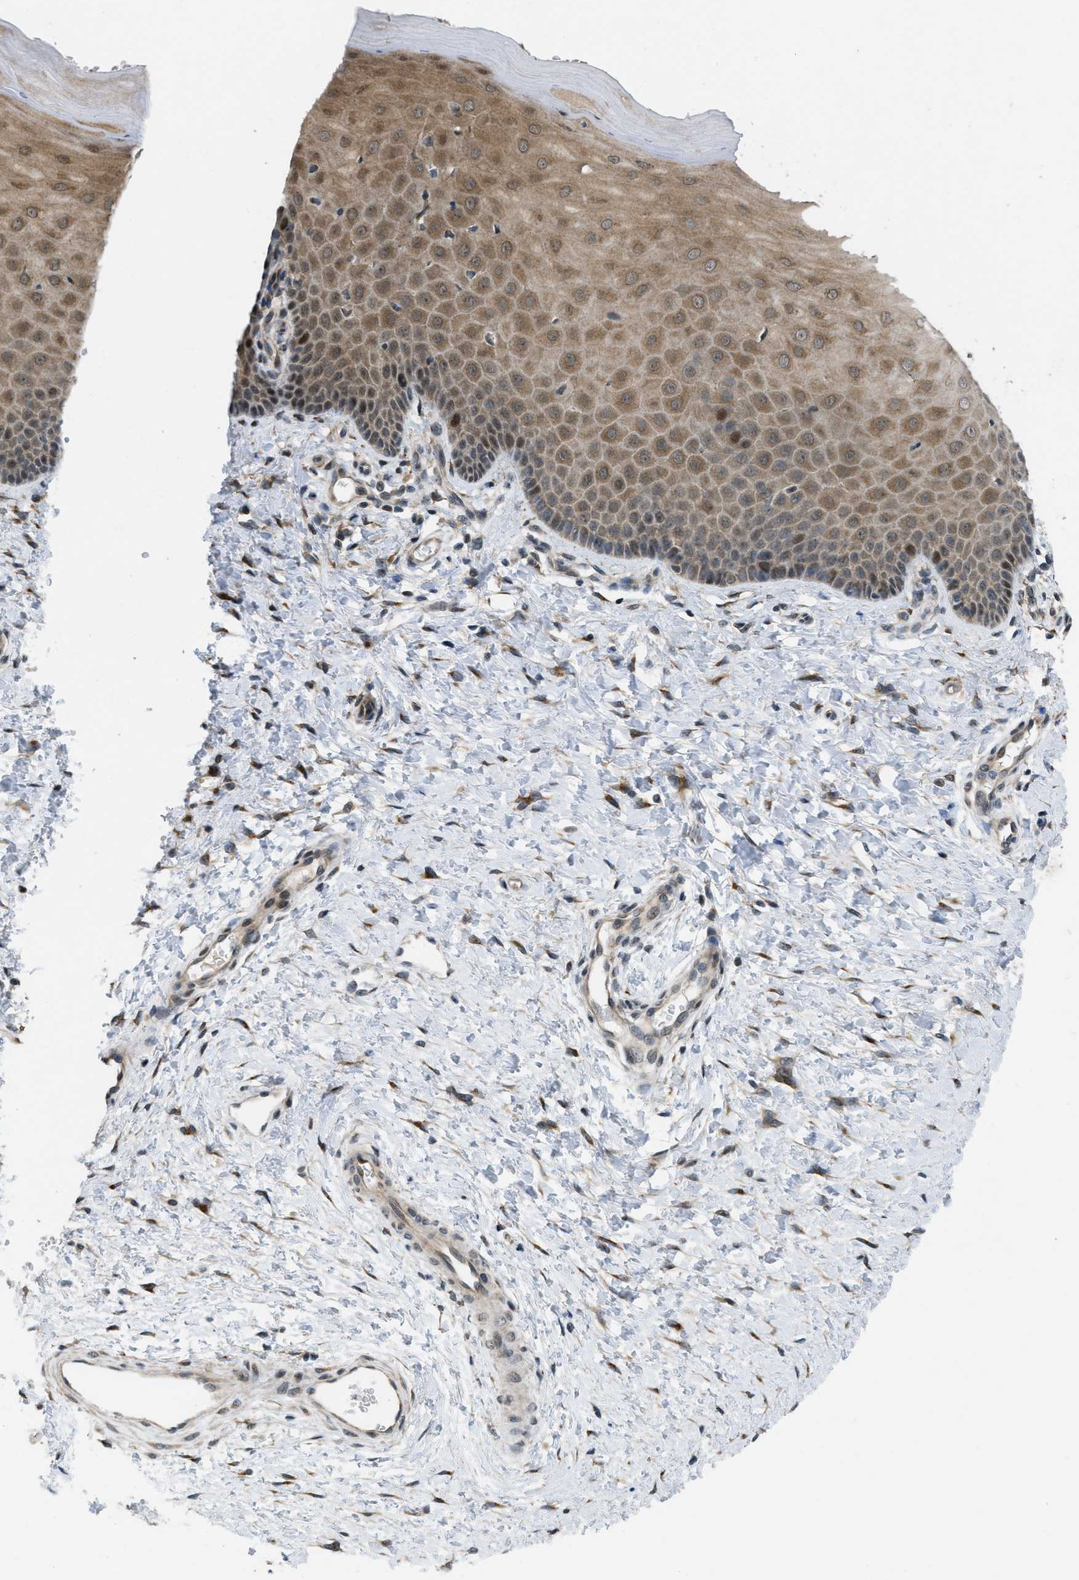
{"staining": {"intensity": "weak", "quantity": ">75%", "location": "cytoplasmic/membranous"}, "tissue": "cervix", "cell_type": "Glandular cells", "image_type": "normal", "snomed": [{"axis": "morphology", "description": "Normal tissue, NOS"}, {"axis": "topography", "description": "Cervix"}], "caption": "A brown stain labels weak cytoplasmic/membranous expression of a protein in glandular cells of normal cervix.", "gene": "IFNLR1", "patient": {"sex": "female", "age": 55}}